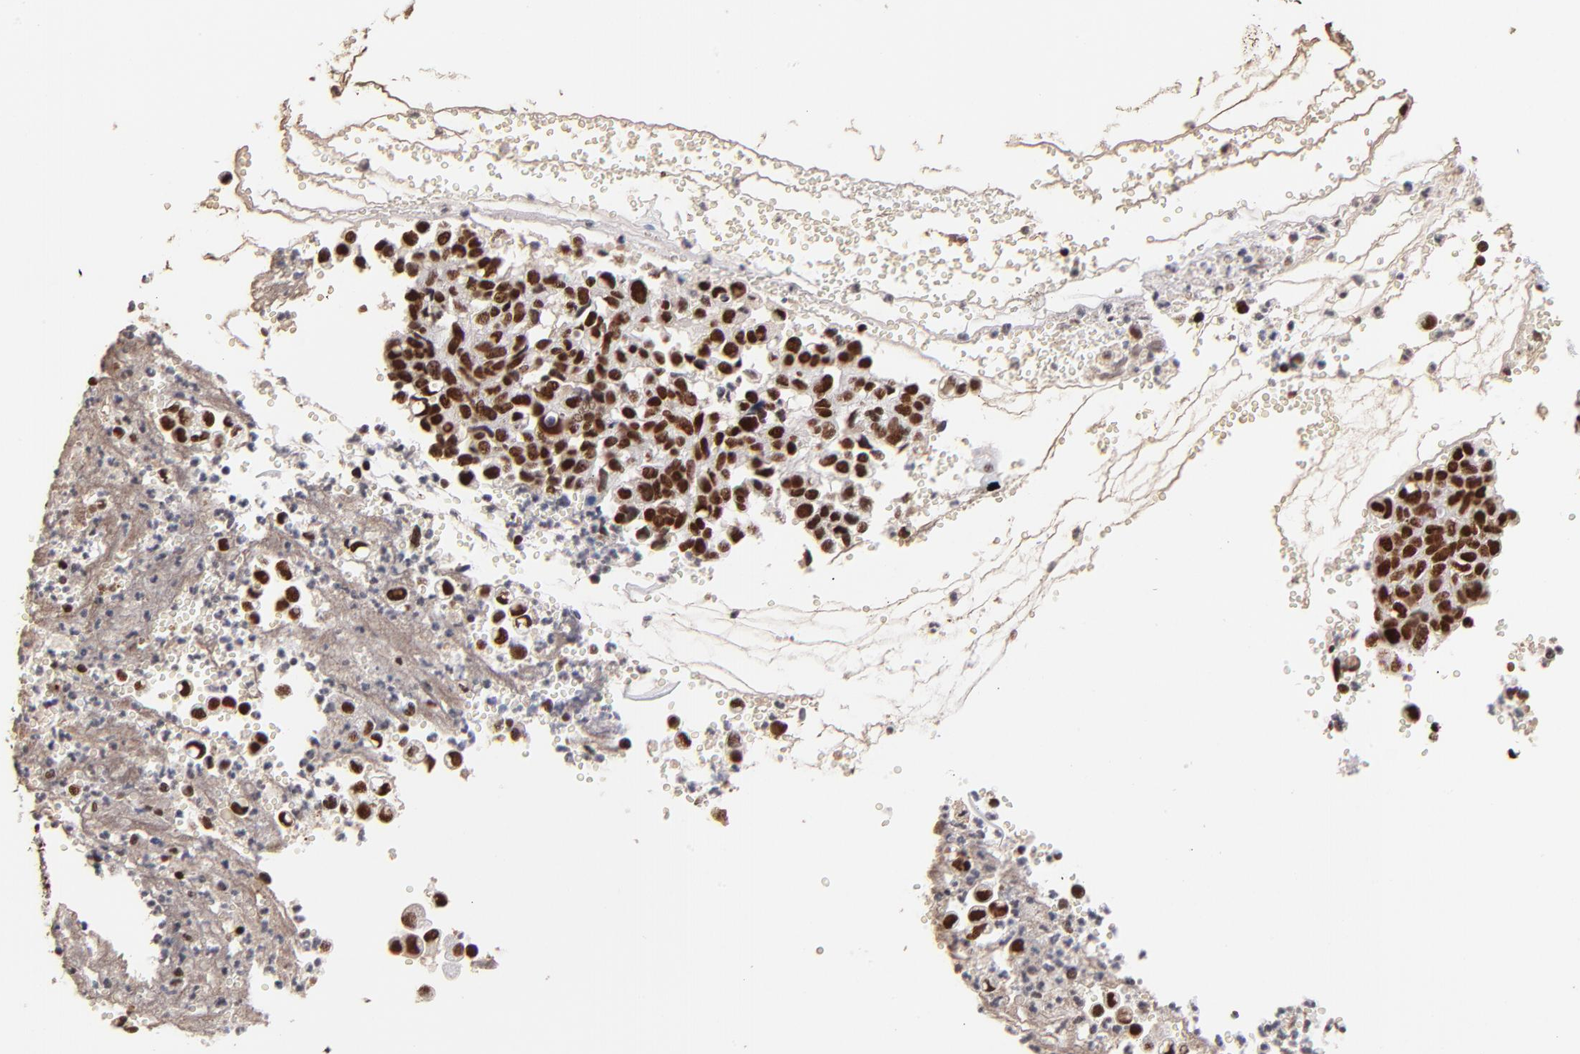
{"staining": {"intensity": "strong", "quantity": ">75%", "location": "nuclear"}, "tissue": "cervical cancer", "cell_type": "Tumor cells", "image_type": "cancer", "snomed": [{"axis": "morphology", "description": "Normal tissue, NOS"}, {"axis": "morphology", "description": "Squamous cell carcinoma, NOS"}, {"axis": "topography", "description": "Cervix"}], "caption": "Cervical cancer was stained to show a protein in brown. There is high levels of strong nuclear staining in about >75% of tumor cells.", "gene": "ZNF146", "patient": {"sex": "female", "age": 45}}